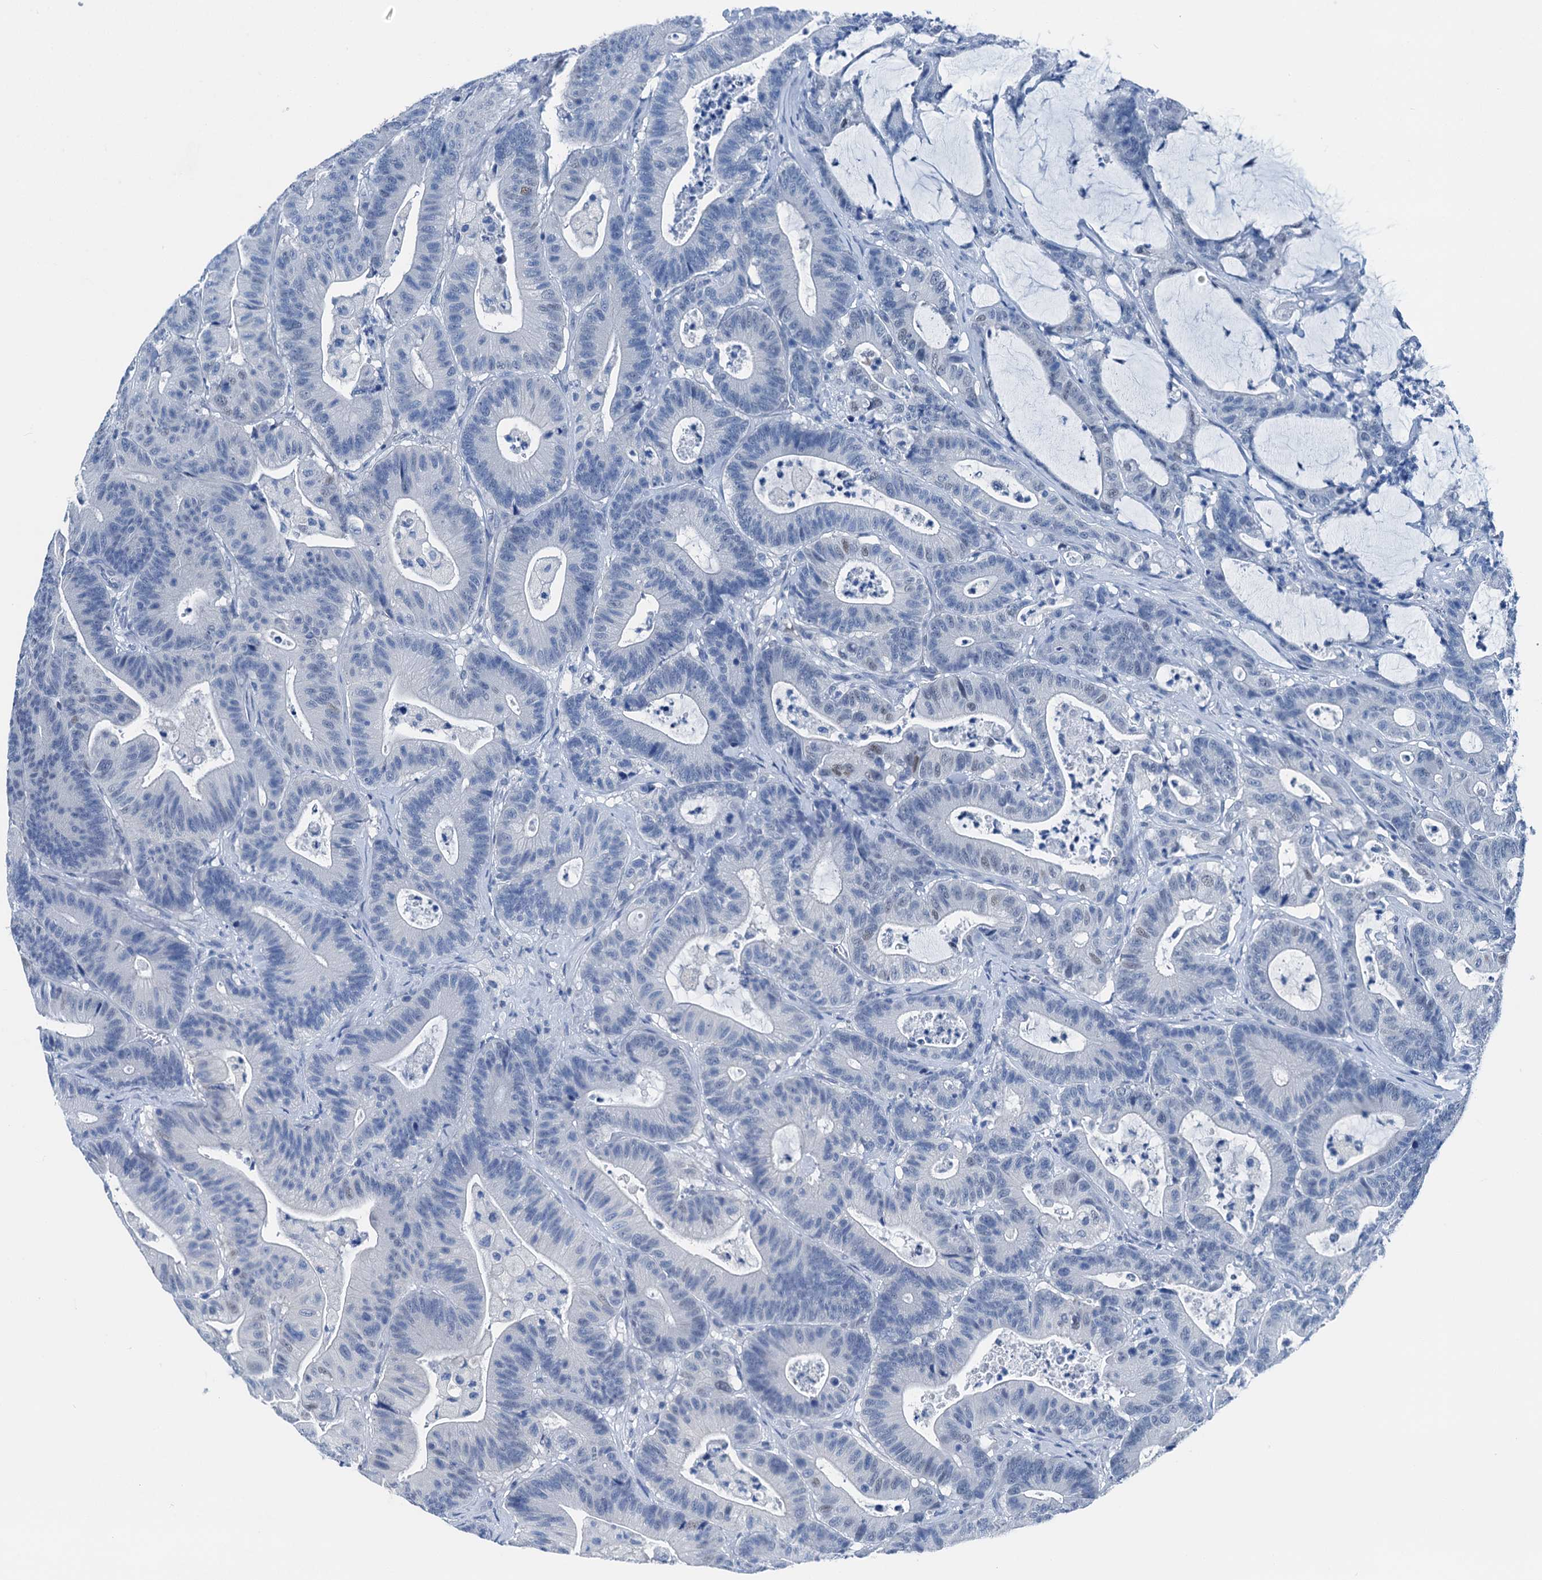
{"staining": {"intensity": "negative", "quantity": "none", "location": "none"}, "tissue": "colorectal cancer", "cell_type": "Tumor cells", "image_type": "cancer", "snomed": [{"axis": "morphology", "description": "Adenocarcinoma, NOS"}, {"axis": "topography", "description": "Colon"}], "caption": "This is an immunohistochemistry image of colorectal cancer (adenocarcinoma). There is no positivity in tumor cells.", "gene": "CBLN3", "patient": {"sex": "female", "age": 84}}